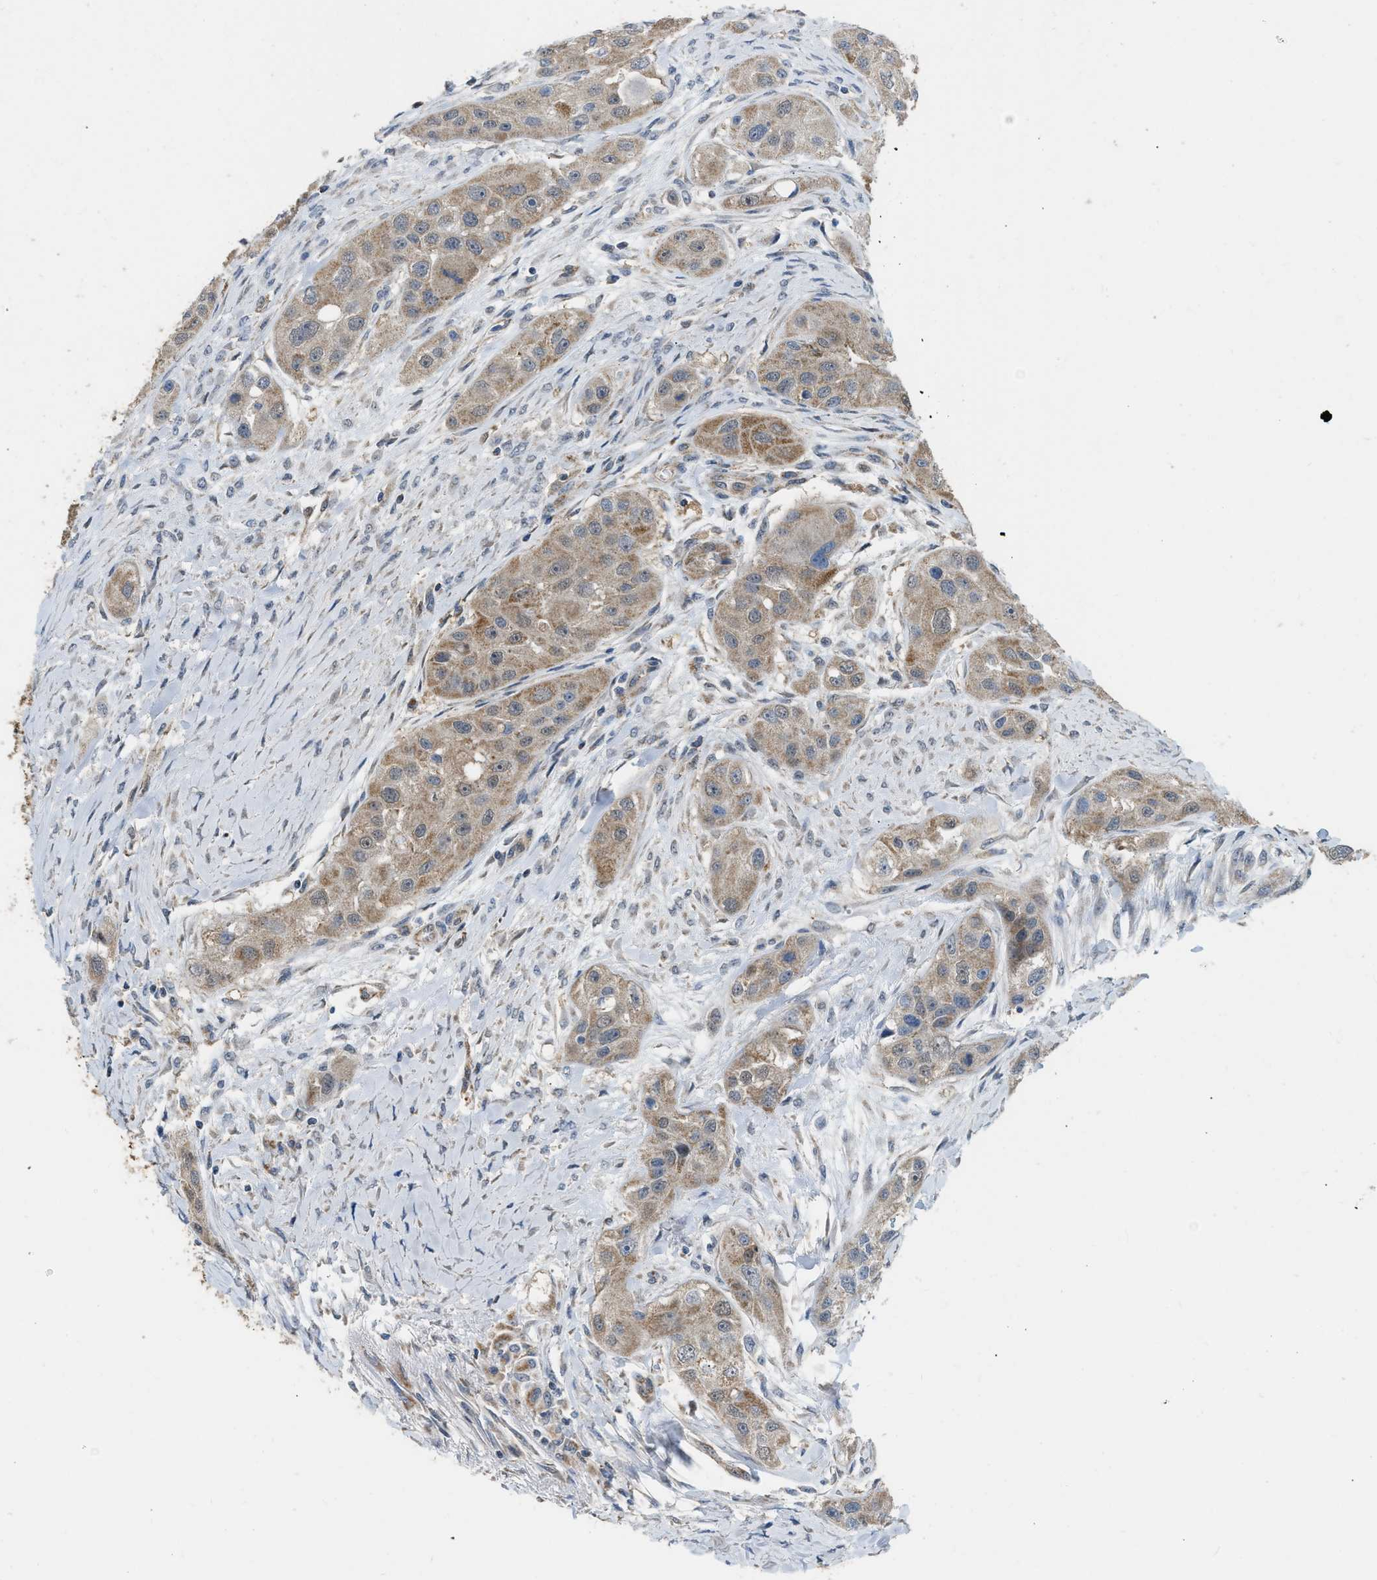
{"staining": {"intensity": "moderate", "quantity": ">75%", "location": "cytoplasmic/membranous"}, "tissue": "head and neck cancer", "cell_type": "Tumor cells", "image_type": "cancer", "snomed": [{"axis": "morphology", "description": "Normal tissue, NOS"}, {"axis": "morphology", "description": "Squamous cell carcinoma, NOS"}, {"axis": "topography", "description": "Skeletal muscle"}, {"axis": "topography", "description": "Head-Neck"}], "caption": "The photomicrograph exhibits a brown stain indicating the presence of a protein in the cytoplasmic/membranous of tumor cells in head and neck cancer. The protein of interest is stained brown, and the nuclei are stained in blue (DAB (3,3'-diaminobenzidine) IHC with brightfield microscopy, high magnification).", "gene": "ETFB", "patient": {"sex": "male", "age": 51}}